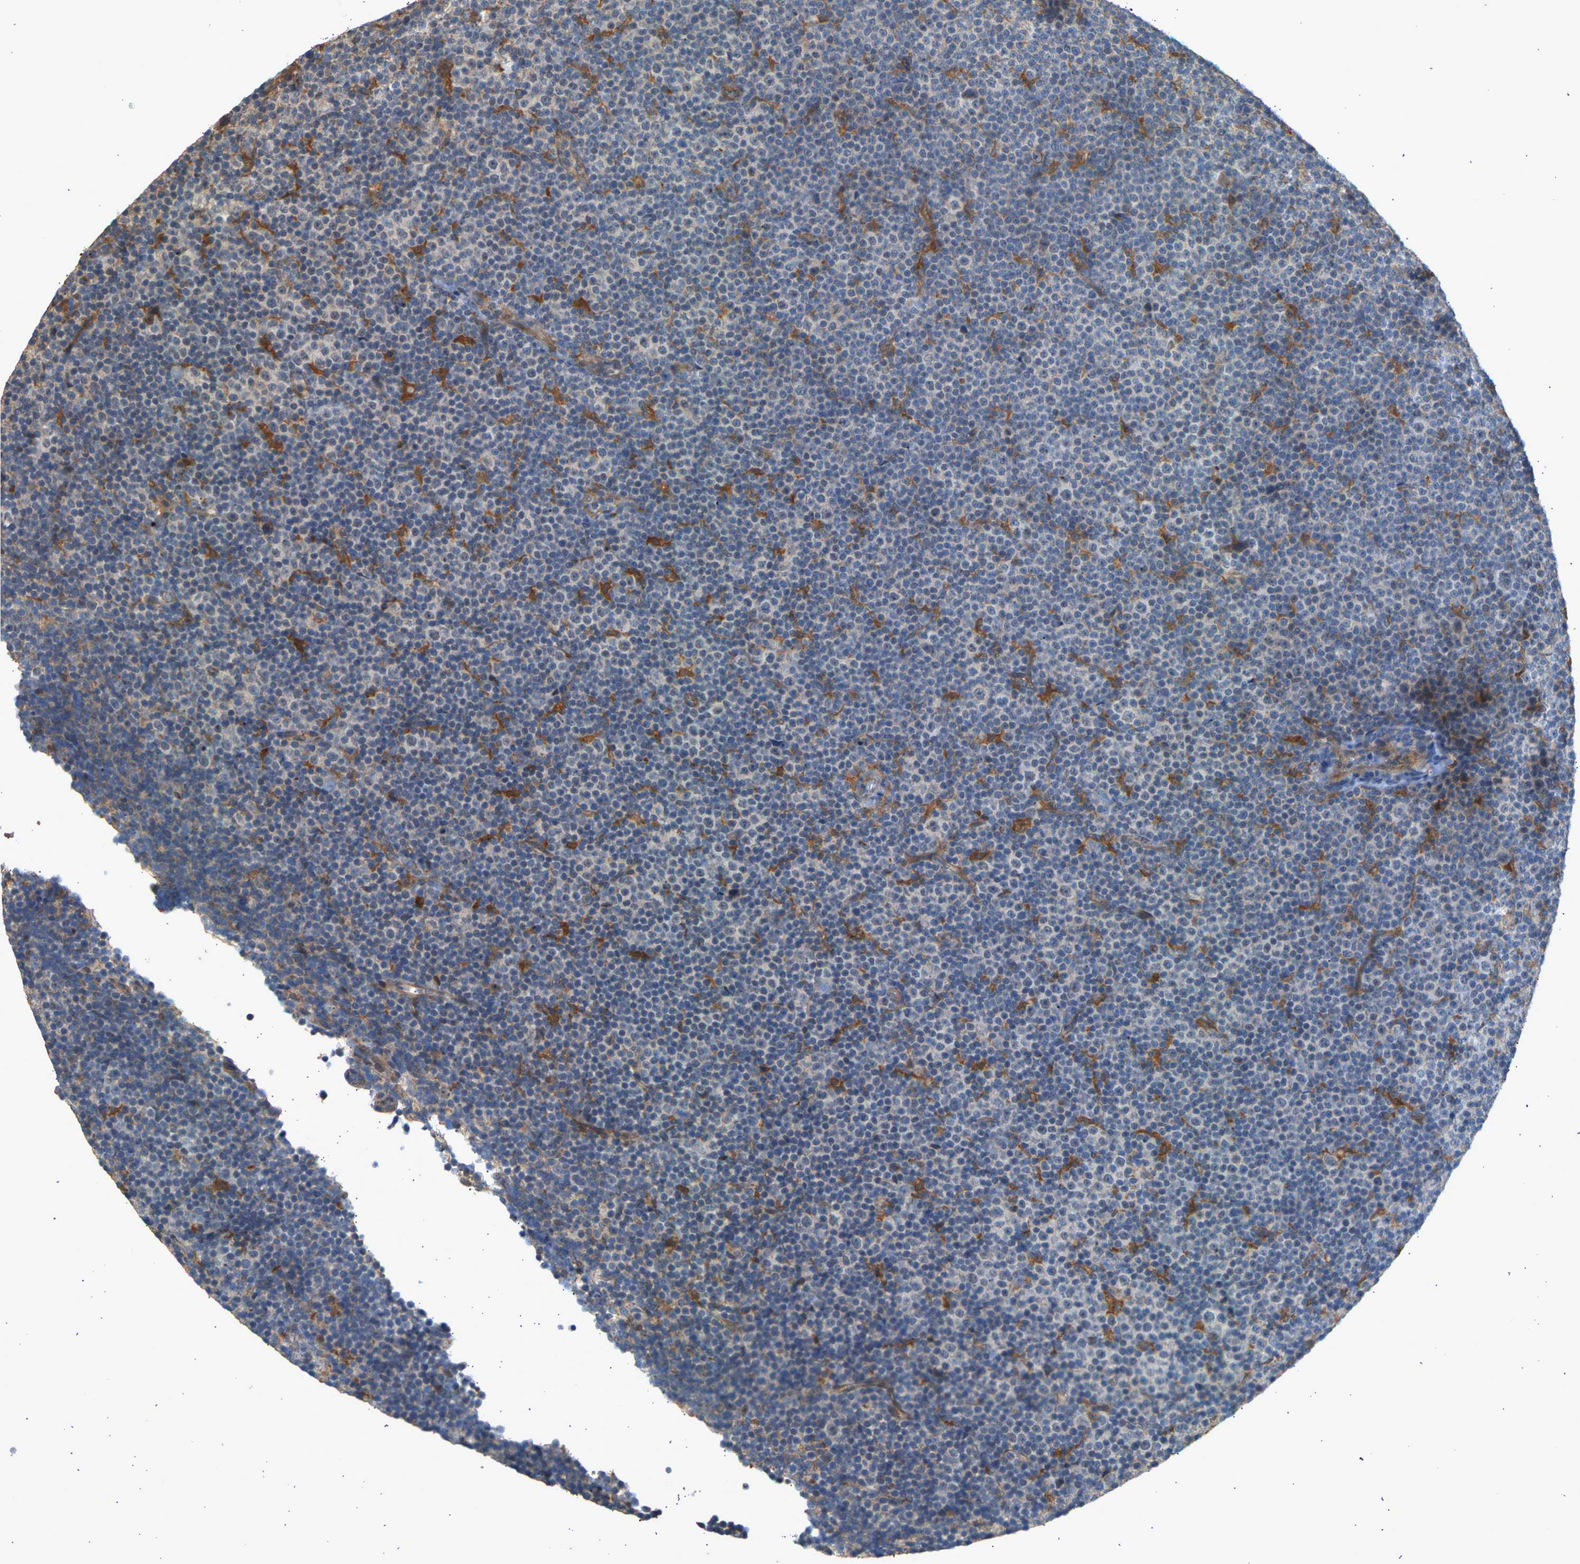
{"staining": {"intensity": "negative", "quantity": "none", "location": "none"}, "tissue": "lymphoma", "cell_type": "Tumor cells", "image_type": "cancer", "snomed": [{"axis": "morphology", "description": "Malignant lymphoma, non-Hodgkin's type, Low grade"}, {"axis": "topography", "description": "Lymph node"}], "caption": "Immunohistochemistry micrograph of neoplastic tissue: human lymphoma stained with DAB demonstrates no significant protein staining in tumor cells. Brightfield microscopy of IHC stained with DAB (brown) and hematoxylin (blue), captured at high magnification.", "gene": "RGL1", "patient": {"sex": "female", "age": 67}}